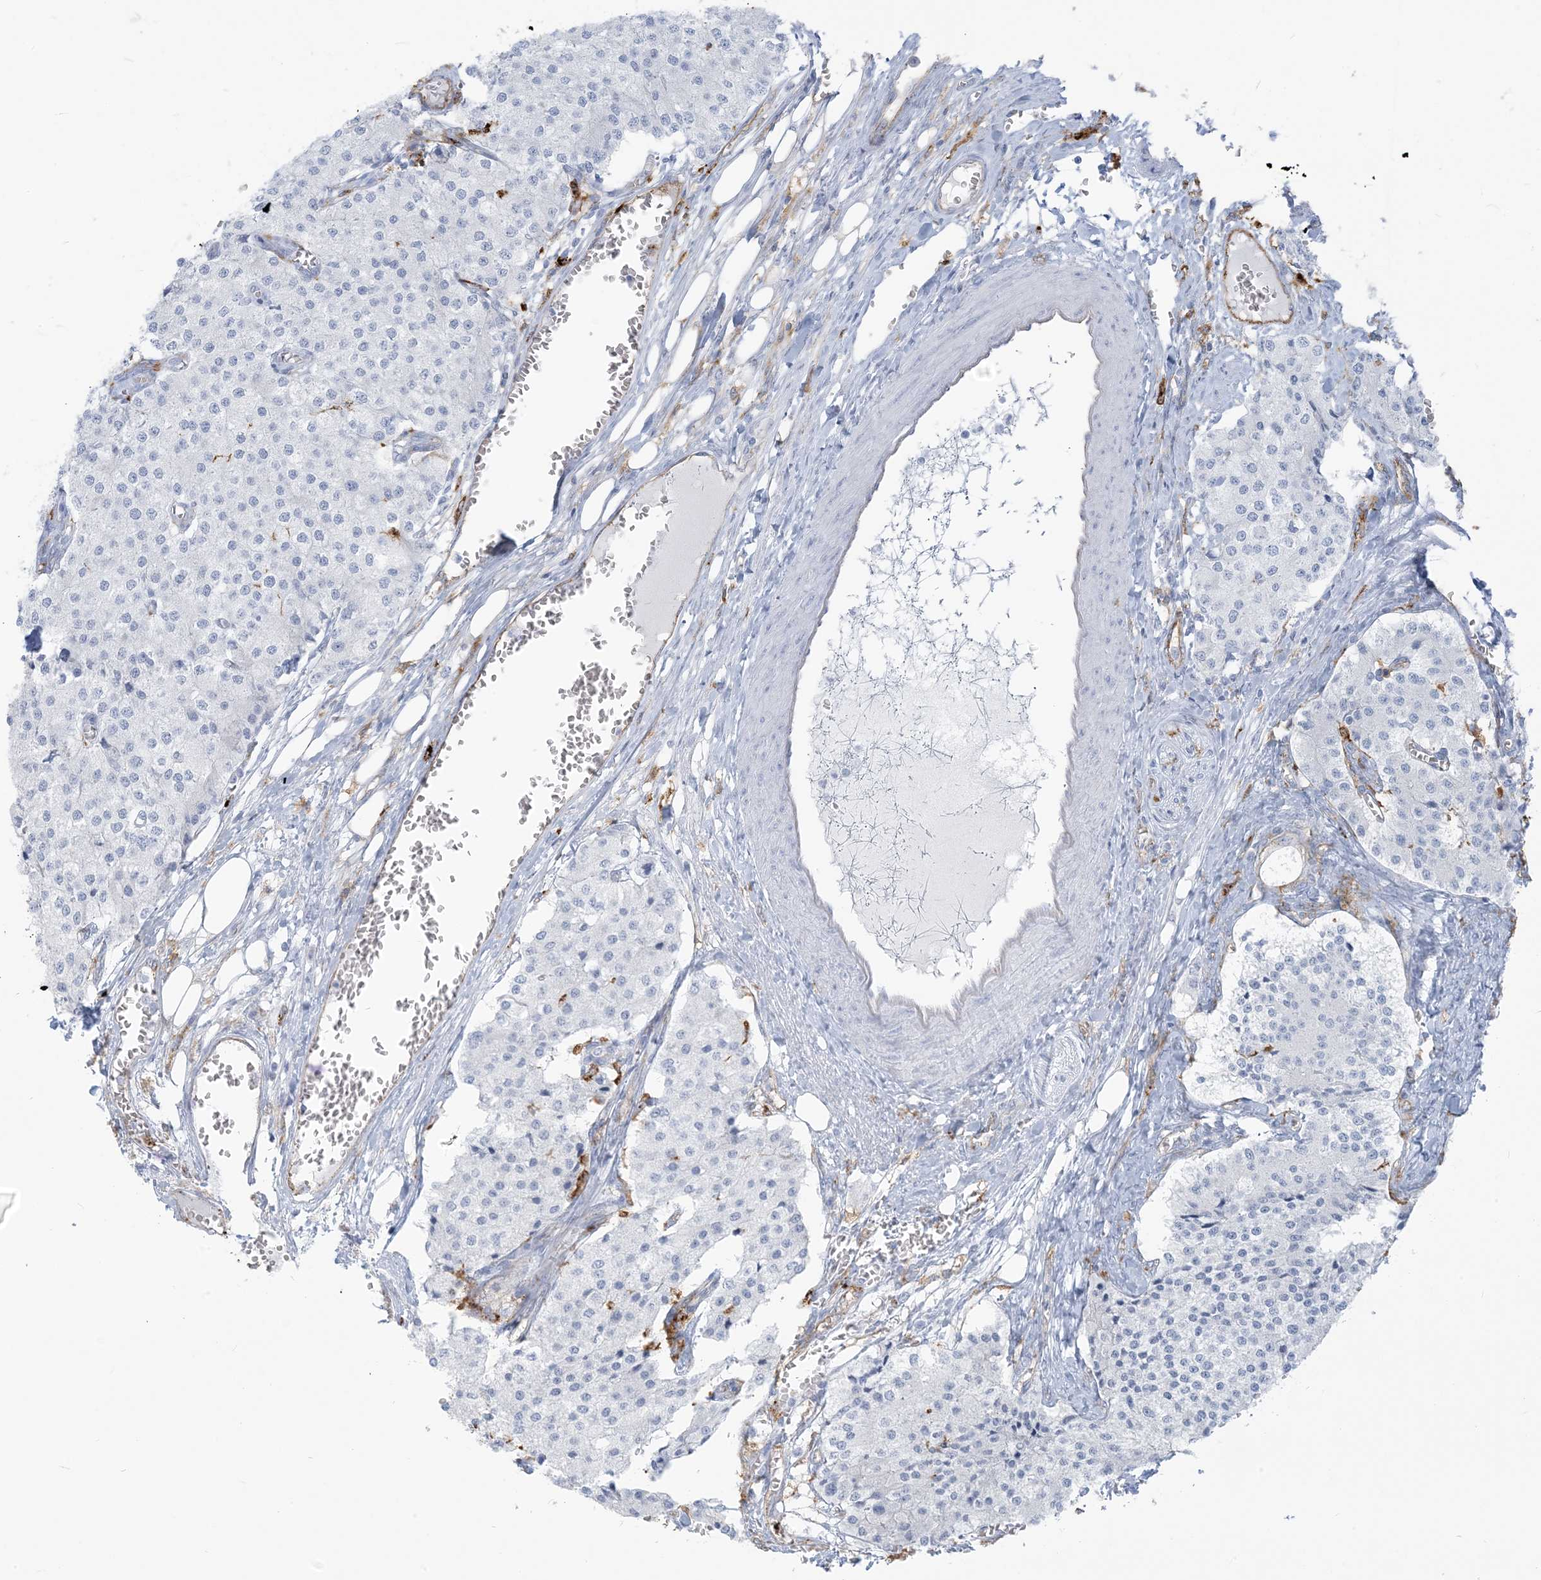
{"staining": {"intensity": "negative", "quantity": "none", "location": "none"}, "tissue": "carcinoid", "cell_type": "Tumor cells", "image_type": "cancer", "snomed": [{"axis": "morphology", "description": "Carcinoid, malignant, NOS"}, {"axis": "topography", "description": "Colon"}], "caption": "An IHC photomicrograph of carcinoid is shown. There is no staining in tumor cells of carcinoid.", "gene": "HLA-DRB1", "patient": {"sex": "female", "age": 52}}